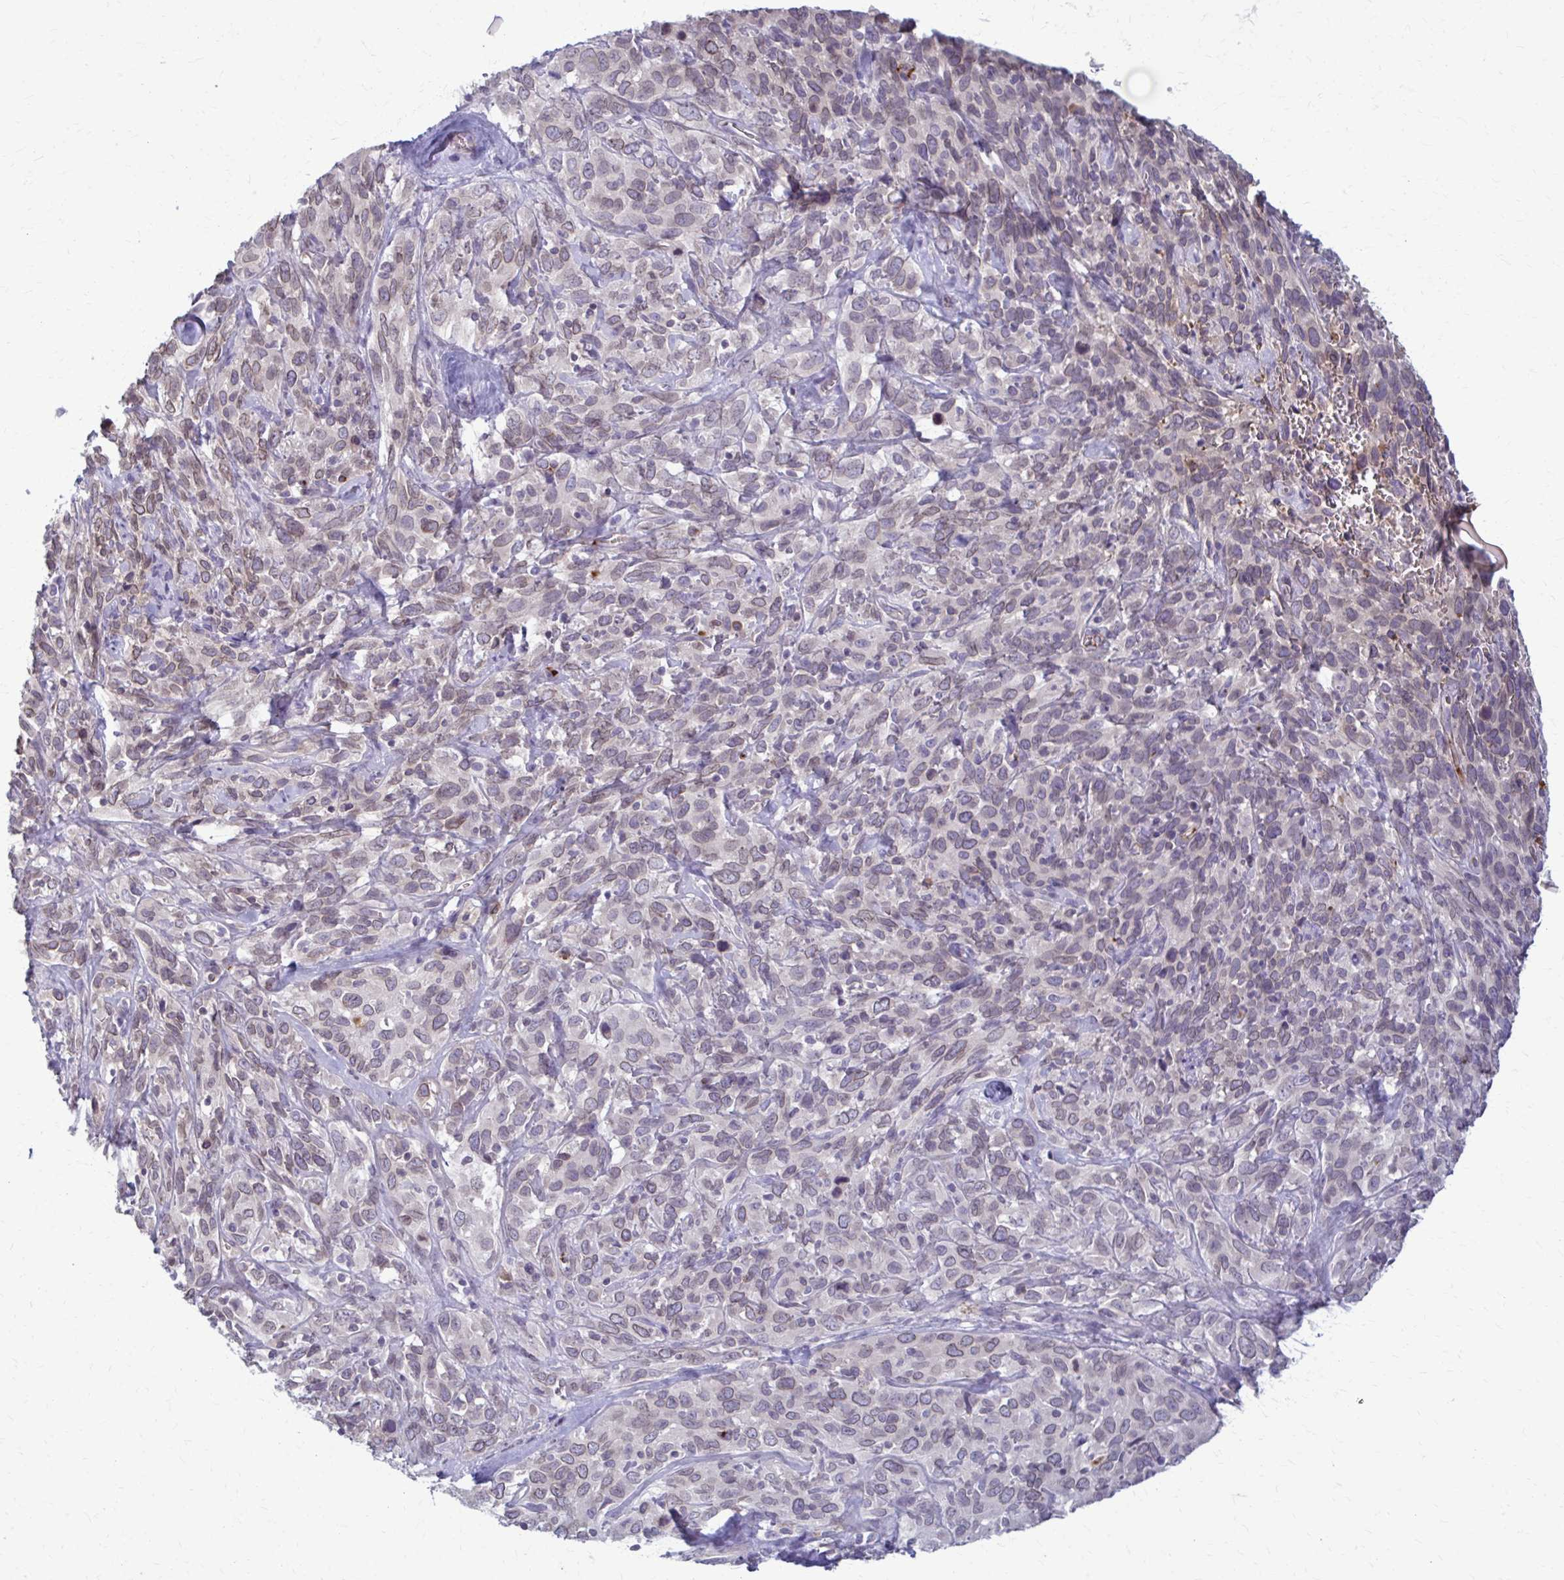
{"staining": {"intensity": "negative", "quantity": "none", "location": "none"}, "tissue": "cervical cancer", "cell_type": "Tumor cells", "image_type": "cancer", "snomed": [{"axis": "morphology", "description": "Normal tissue, NOS"}, {"axis": "morphology", "description": "Squamous cell carcinoma, NOS"}, {"axis": "topography", "description": "Cervix"}], "caption": "IHC of human cervical squamous cell carcinoma displays no positivity in tumor cells.", "gene": "MCRIP2", "patient": {"sex": "female", "age": 51}}